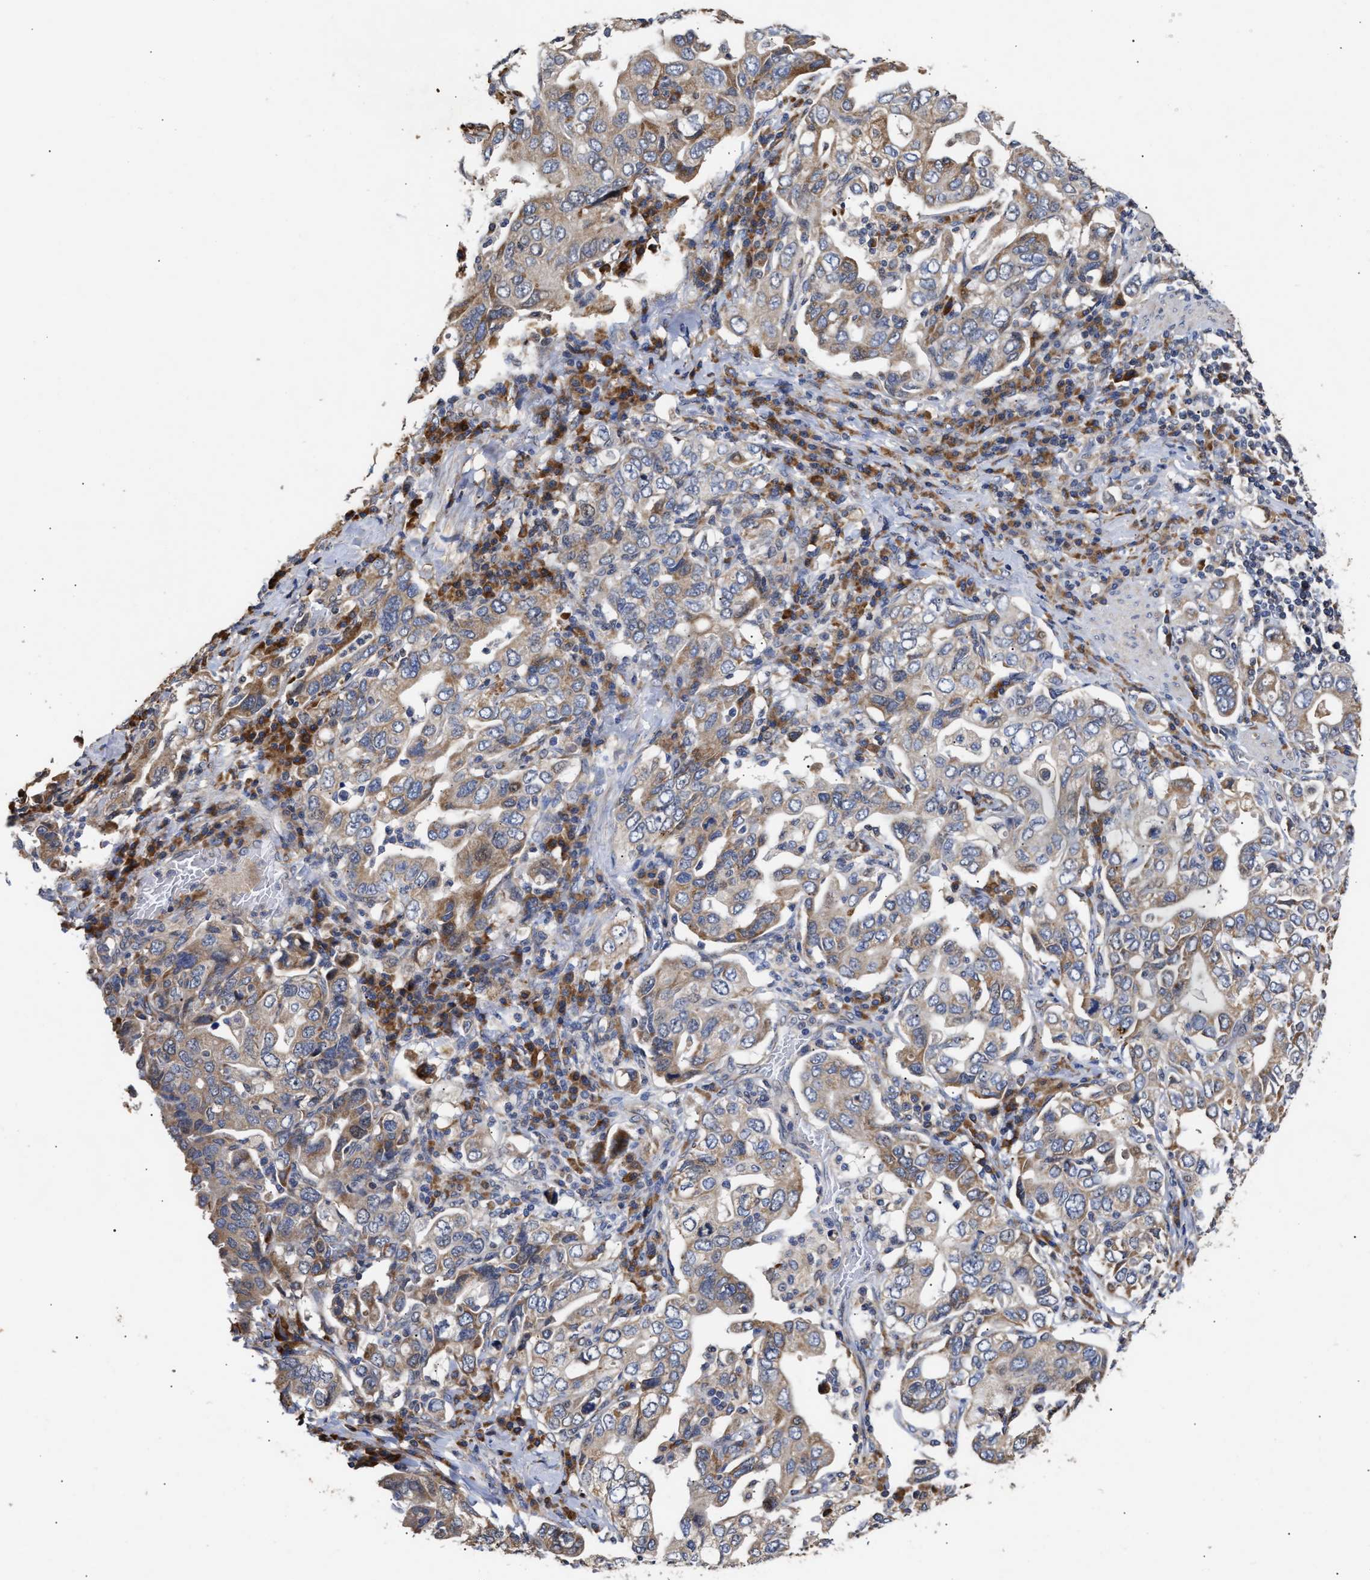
{"staining": {"intensity": "weak", "quantity": "25%-75%", "location": "cytoplasmic/membranous"}, "tissue": "stomach cancer", "cell_type": "Tumor cells", "image_type": "cancer", "snomed": [{"axis": "morphology", "description": "Adenocarcinoma, NOS"}, {"axis": "topography", "description": "Stomach, upper"}], "caption": "Human stomach adenocarcinoma stained with a brown dye reveals weak cytoplasmic/membranous positive expression in approximately 25%-75% of tumor cells.", "gene": "GOSR1", "patient": {"sex": "male", "age": 62}}